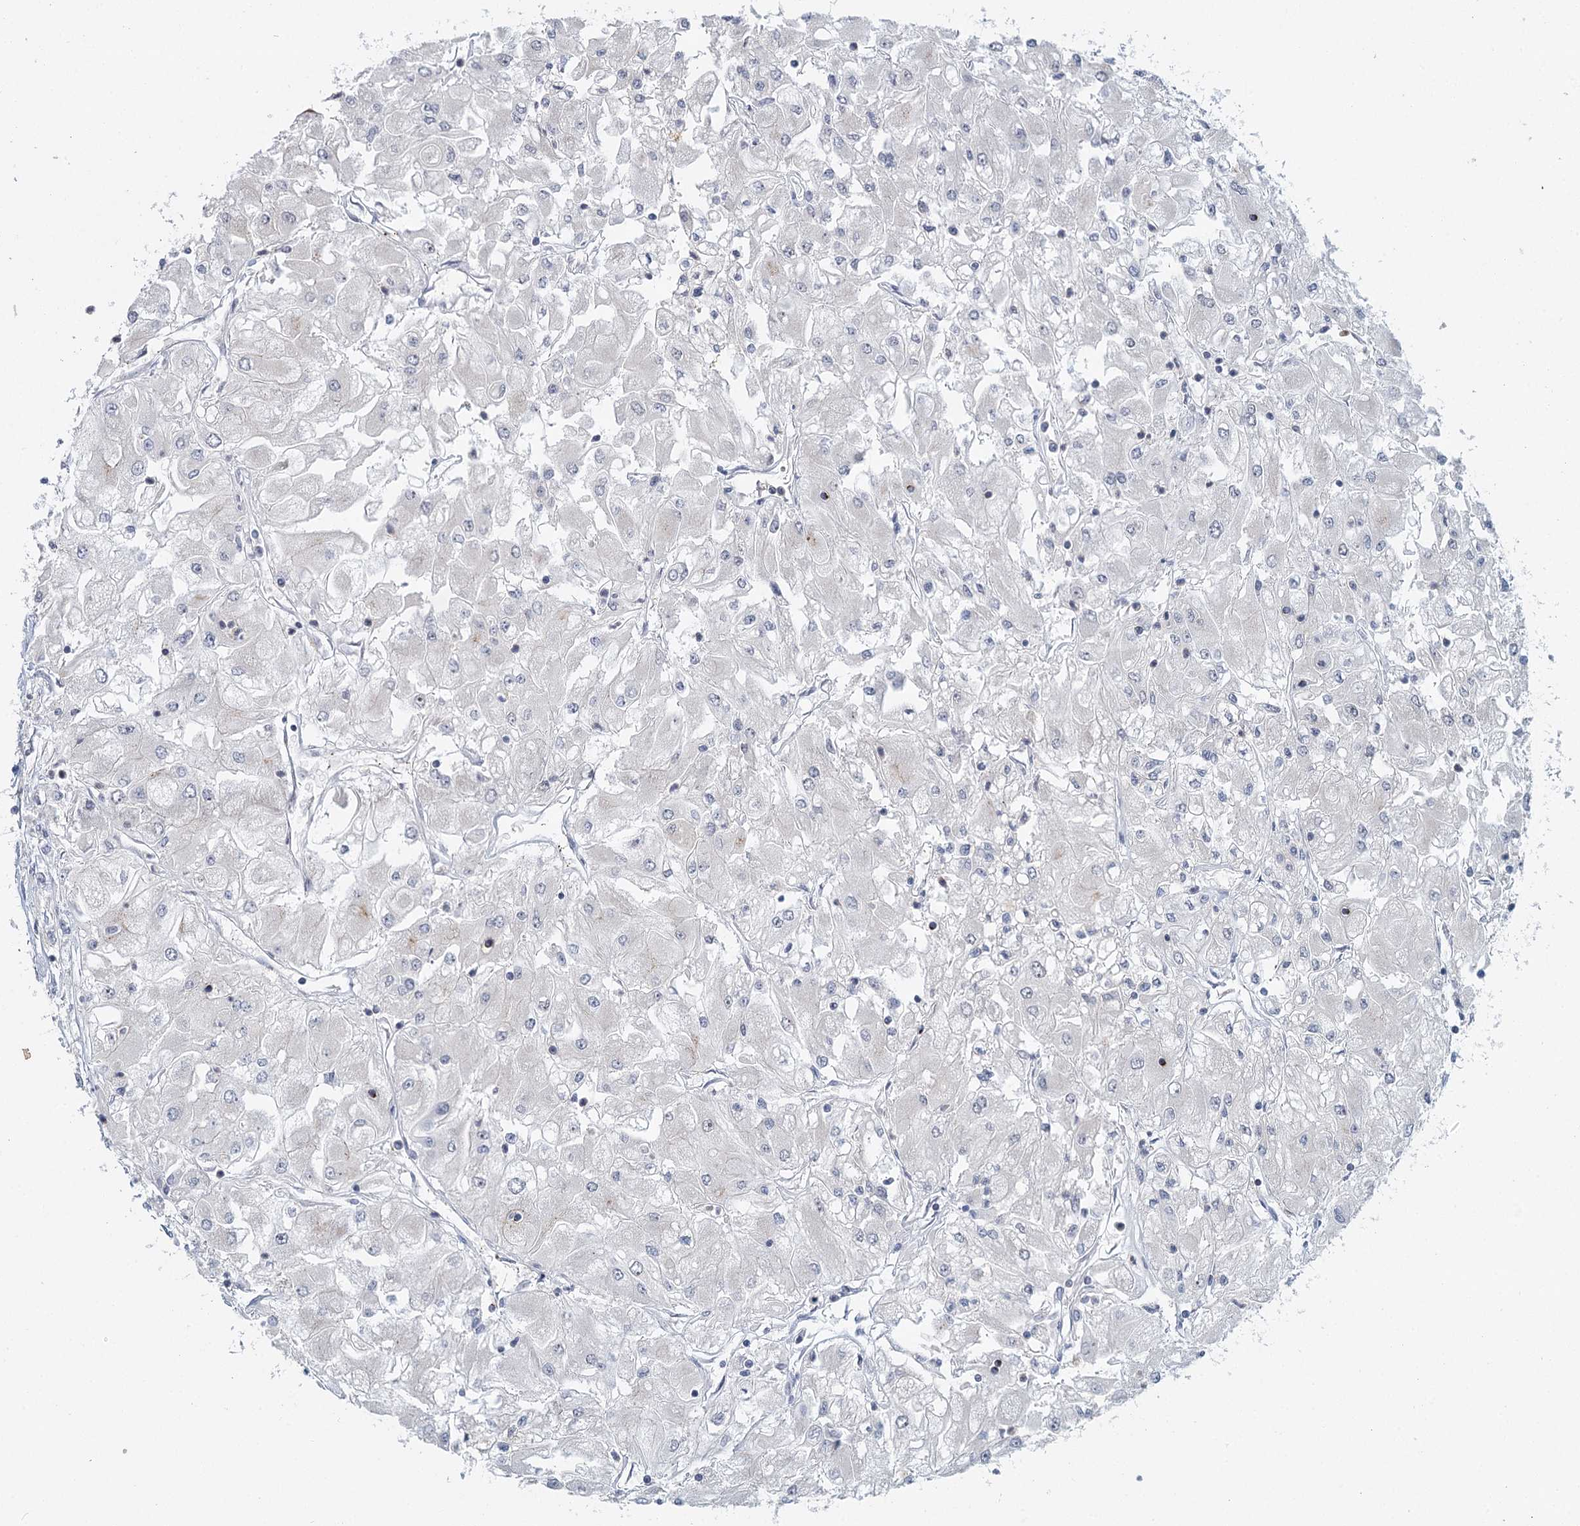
{"staining": {"intensity": "negative", "quantity": "none", "location": "none"}, "tissue": "renal cancer", "cell_type": "Tumor cells", "image_type": "cancer", "snomed": [{"axis": "morphology", "description": "Adenocarcinoma, NOS"}, {"axis": "topography", "description": "Kidney"}], "caption": "This is an immunohistochemistry image of adenocarcinoma (renal). There is no expression in tumor cells.", "gene": "GPATCH11", "patient": {"sex": "male", "age": 80}}